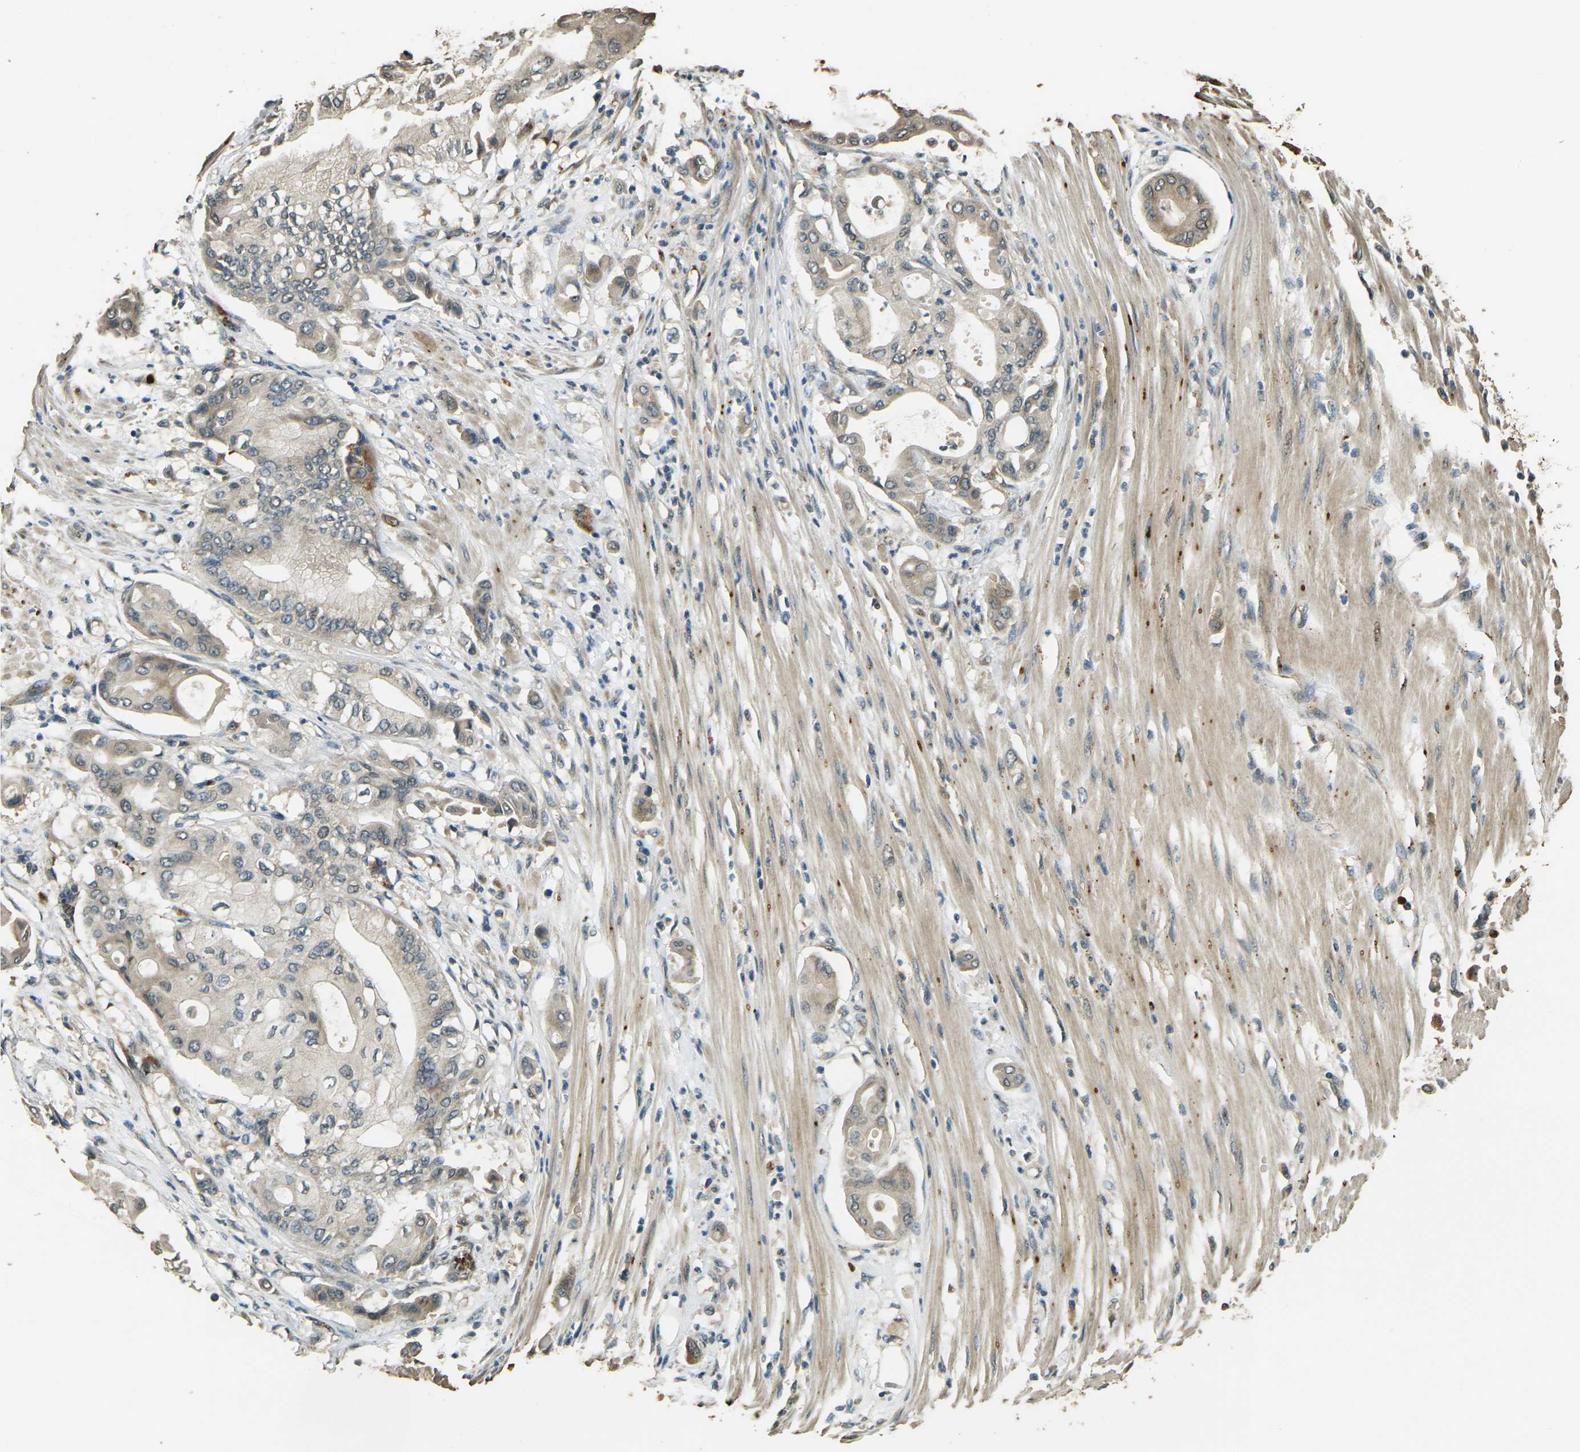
{"staining": {"intensity": "weak", "quantity": ">75%", "location": "cytoplasmic/membranous"}, "tissue": "pancreatic cancer", "cell_type": "Tumor cells", "image_type": "cancer", "snomed": [{"axis": "morphology", "description": "Adenocarcinoma, NOS"}, {"axis": "morphology", "description": "Adenocarcinoma, metastatic, NOS"}, {"axis": "topography", "description": "Lymph node"}, {"axis": "topography", "description": "Pancreas"}, {"axis": "topography", "description": "Duodenum"}], "caption": "Weak cytoplasmic/membranous positivity is seen in approximately >75% of tumor cells in pancreatic adenocarcinoma.", "gene": "TOR1A", "patient": {"sex": "female", "age": 64}}